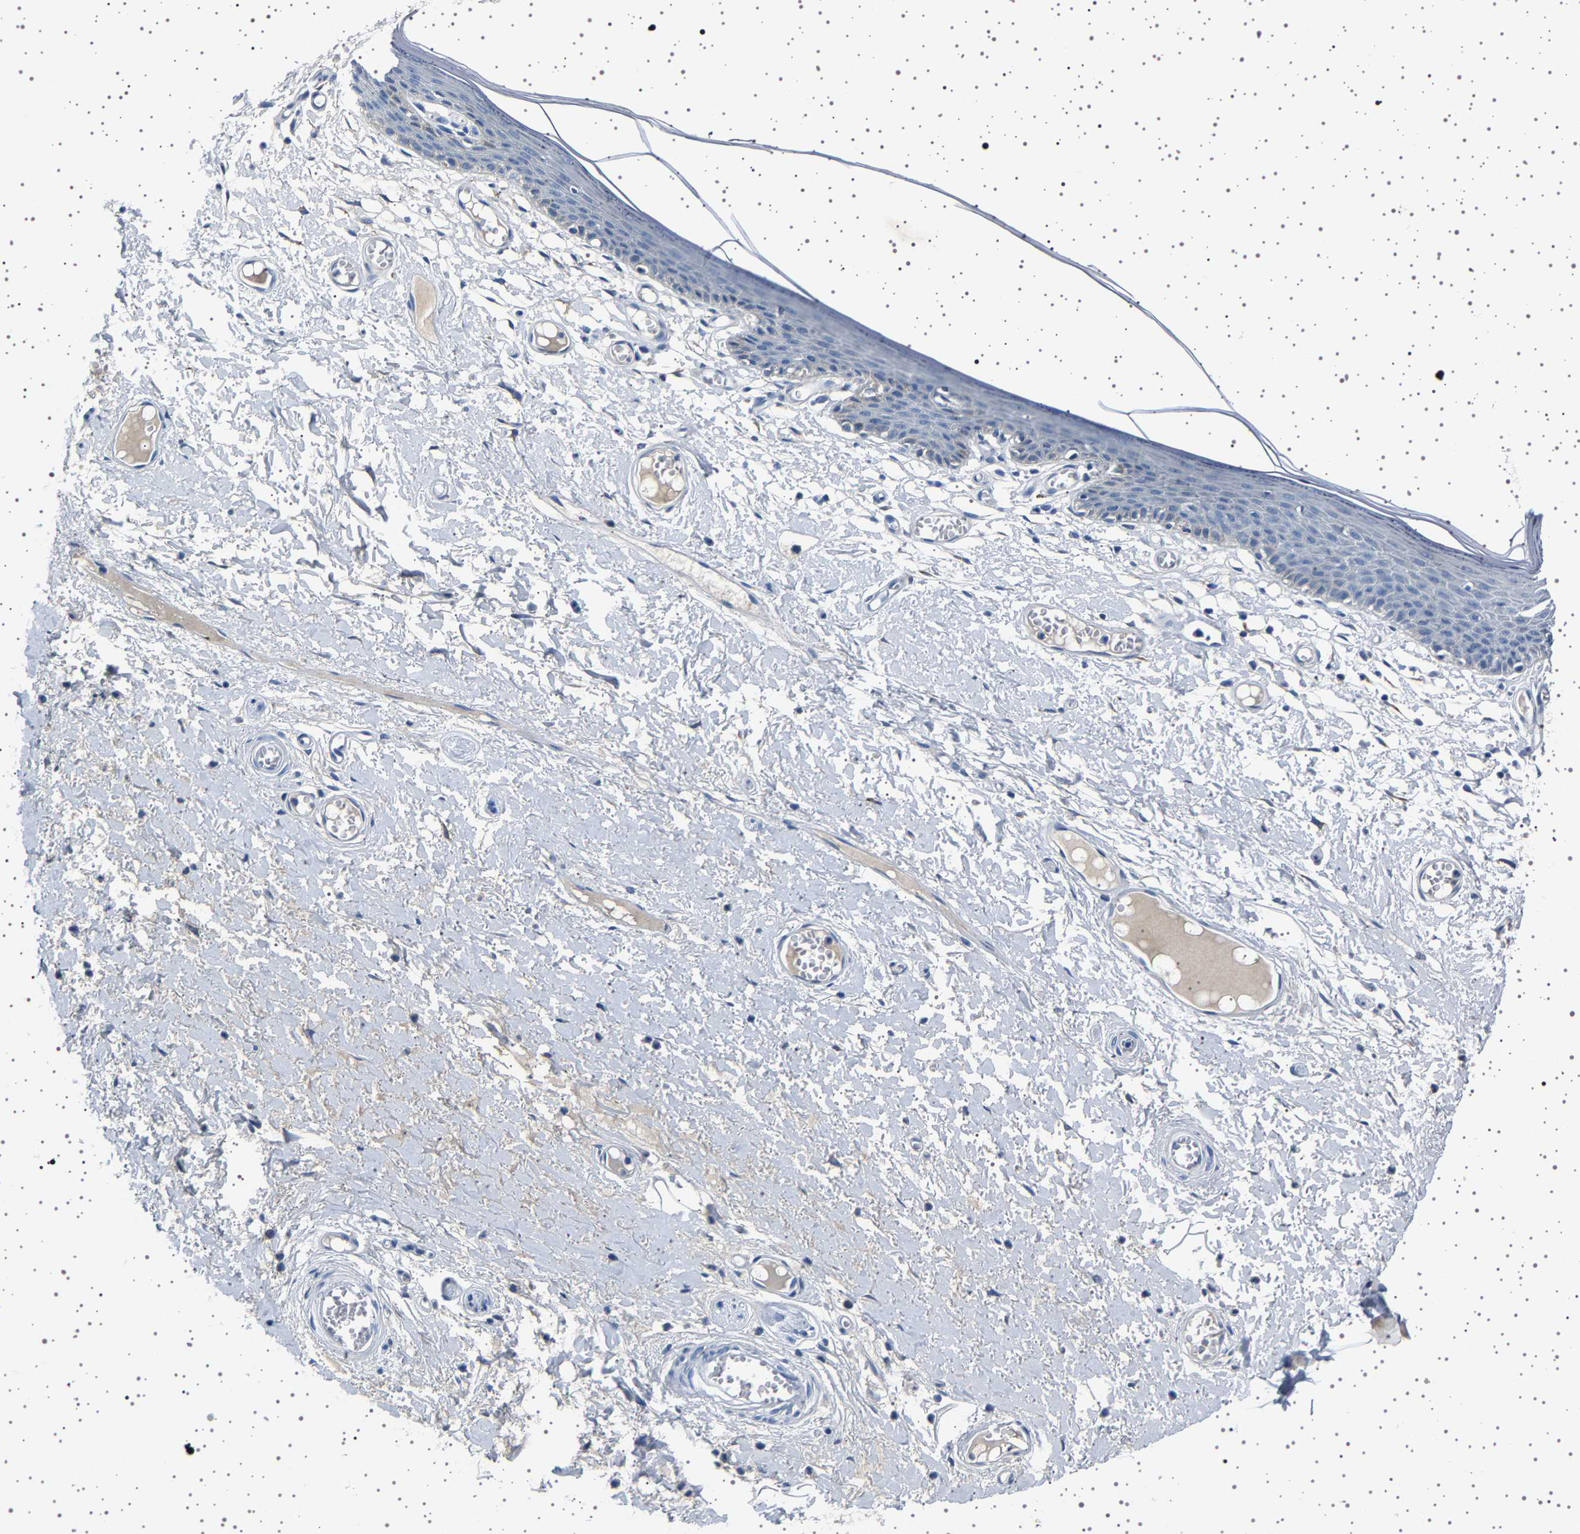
{"staining": {"intensity": "moderate", "quantity": "<25%", "location": "cytoplasmic/membranous"}, "tissue": "skin", "cell_type": "Epidermal cells", "image_type": "normal", "snomed": [{"axis": "morphology", "description": "Normal tissue, NOS"}, {"axis": "topography", "description": "Vulva"}], "caption": "Moderate cytoplasmic/membranous expression for a protein is identified in about <25% of epidermal cells of normal skin using immunohistochemistry.", "gene": "FTCD", "patient": {"sex": "female", "age": 54}}